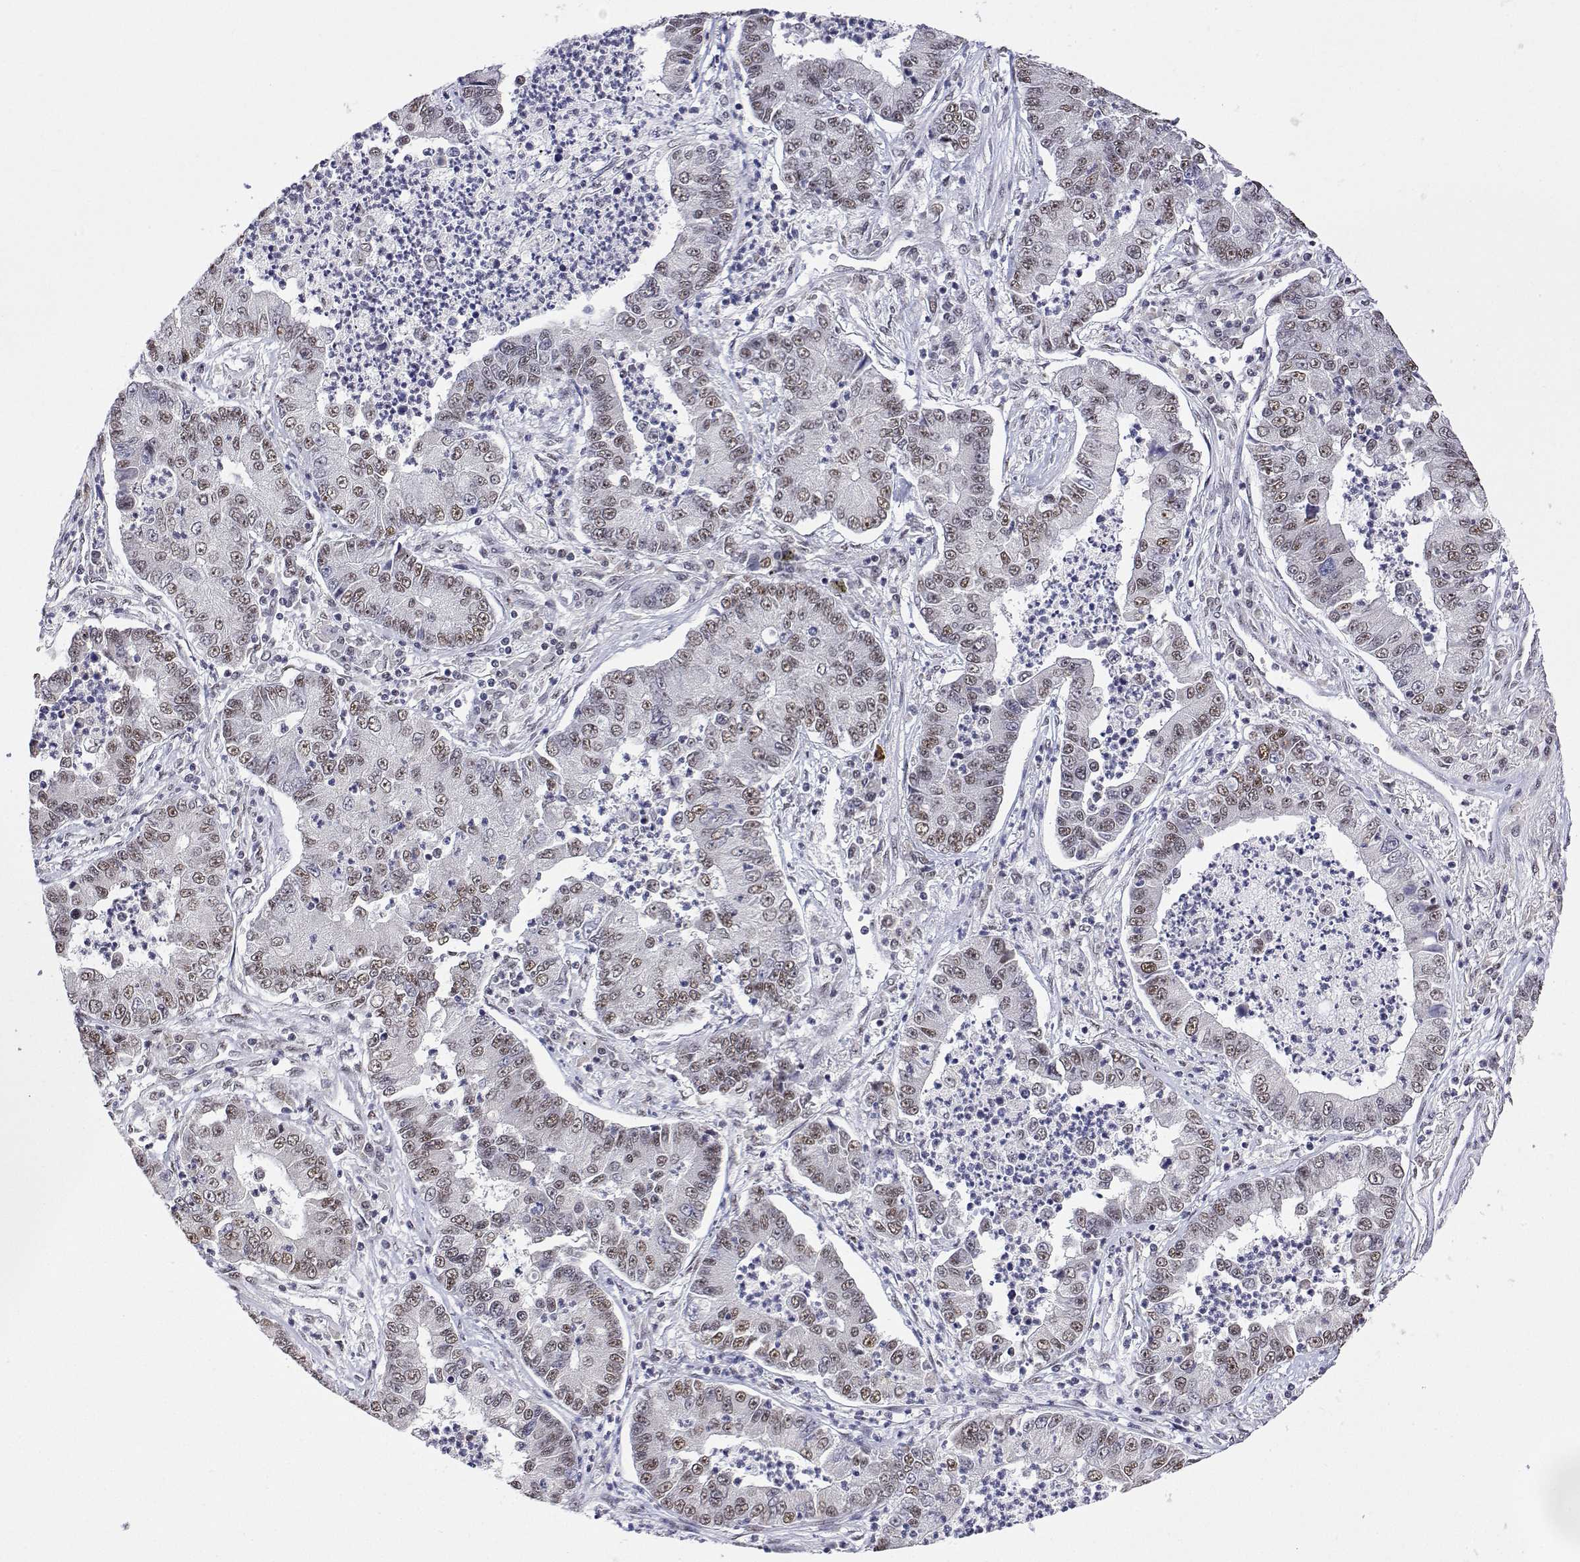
{"staining": {"intensity": "moderate", "quantity": ">75%", "location": "nuclear"}, "tissue": "lung cancer", "cell_type": "Tumor cells", "image_type": "cancer", "snomed": [{"axis": "morphology", "description": "Adenocarcinoma, NOS"}, {"axis": "topography", "description": "Lung"}], "caption": "A brown stain highlights moderate nuclear positivity of a protein in human lung cancer (adenocarcinoma) tumor cells.", "gene": "ADAR", "patient": {"sex": "female", "age": 57}}